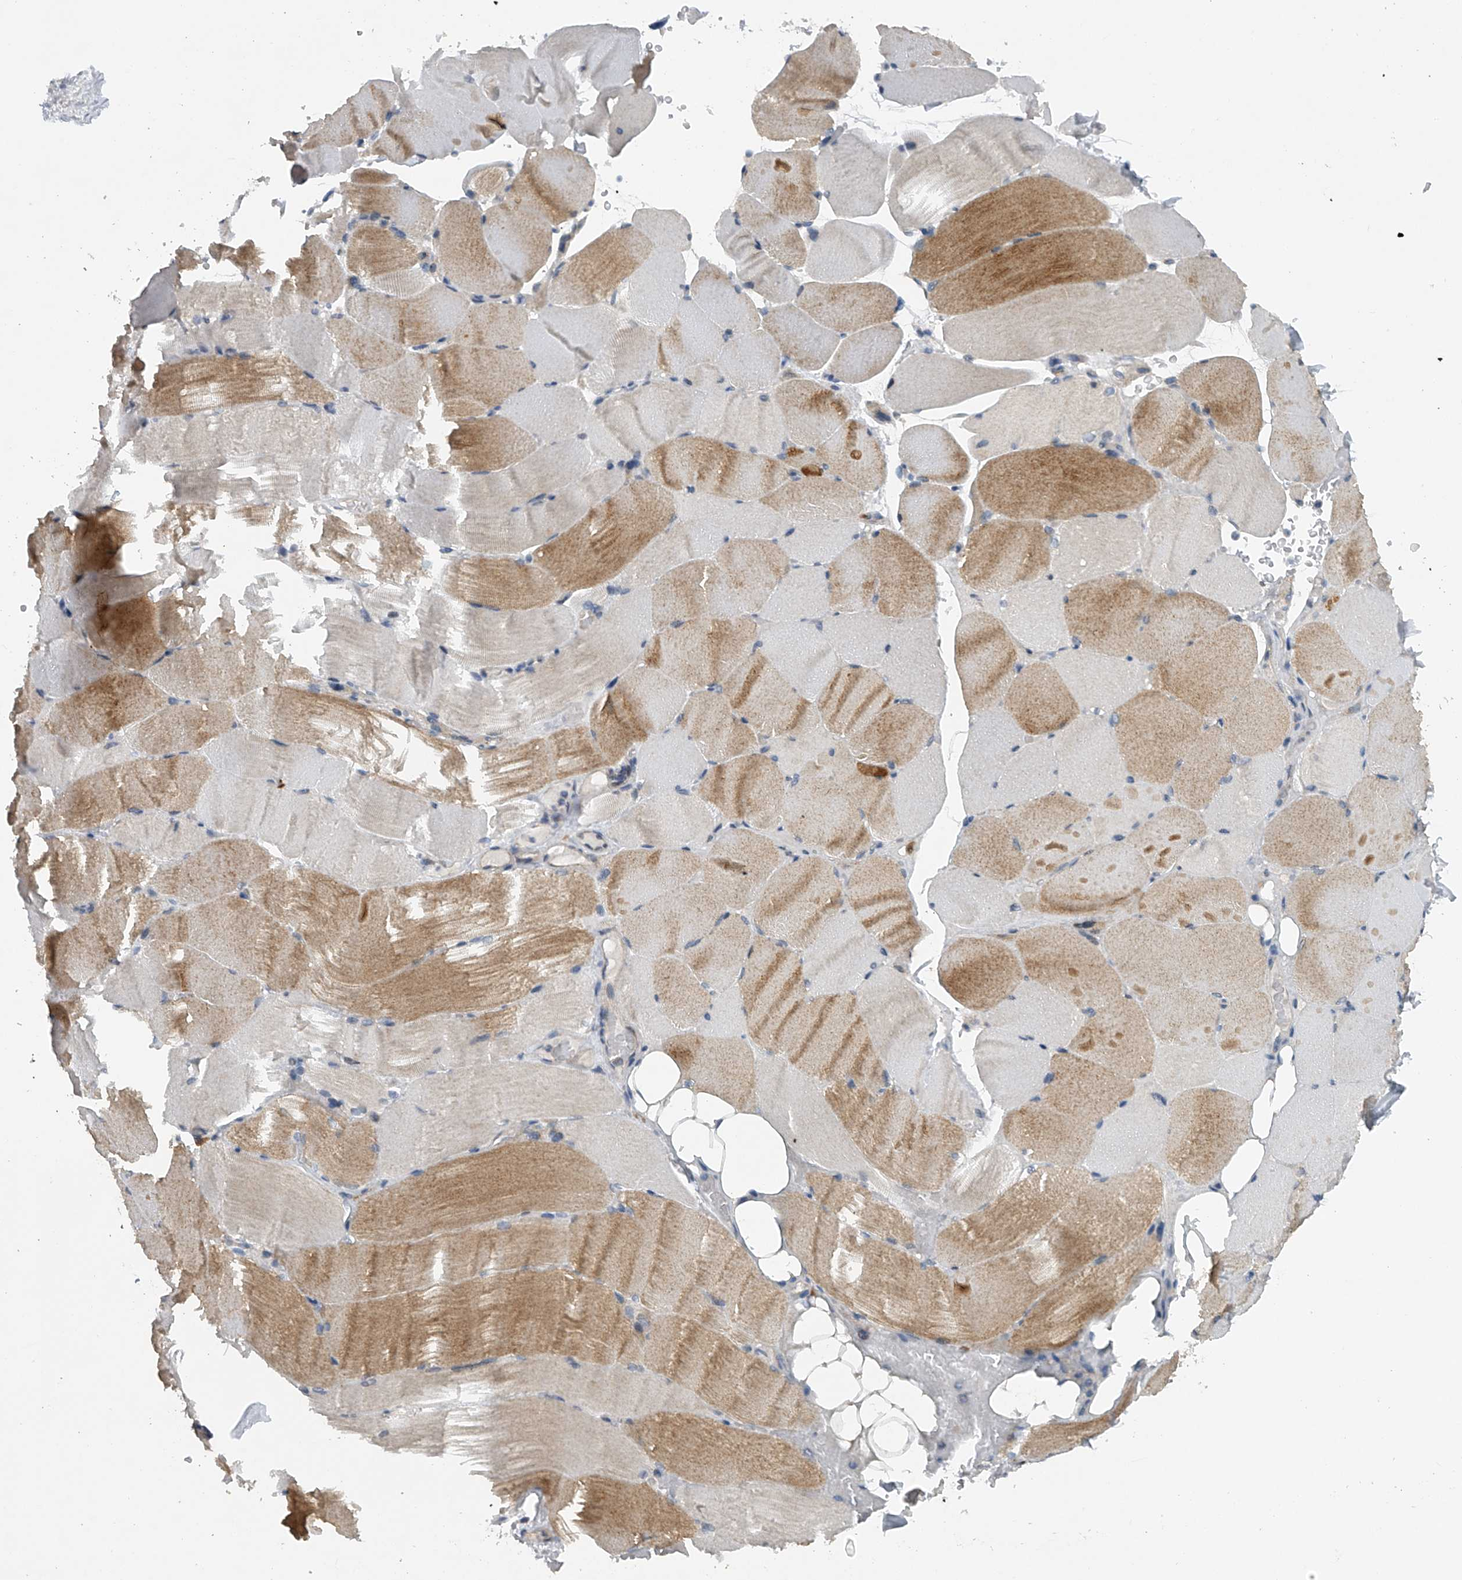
{"staining": {"intensity": "moderate", "quantity": "<25%", "location": "cytoplasmic/membranous"}, "tissue": "skeletal muscle", "cell_type": "Myocytes", "image_type": "normal", "snomed": [{"axis": "morphology", "description": "Normal tissue, NOS"}, {"axis": "topography", "description": "Skeletal muscle"}, {"axis": "topography", "description": "Parathyroid gland"}], "caption": "This is a micrograph of immunohistochemistry staining of benign skeletal muscle, which shows moderate expression in the cytoplasmic/membranous of myocytes.", "gene": "RNF5", "patient": {"sex": "female", "age": 37}}